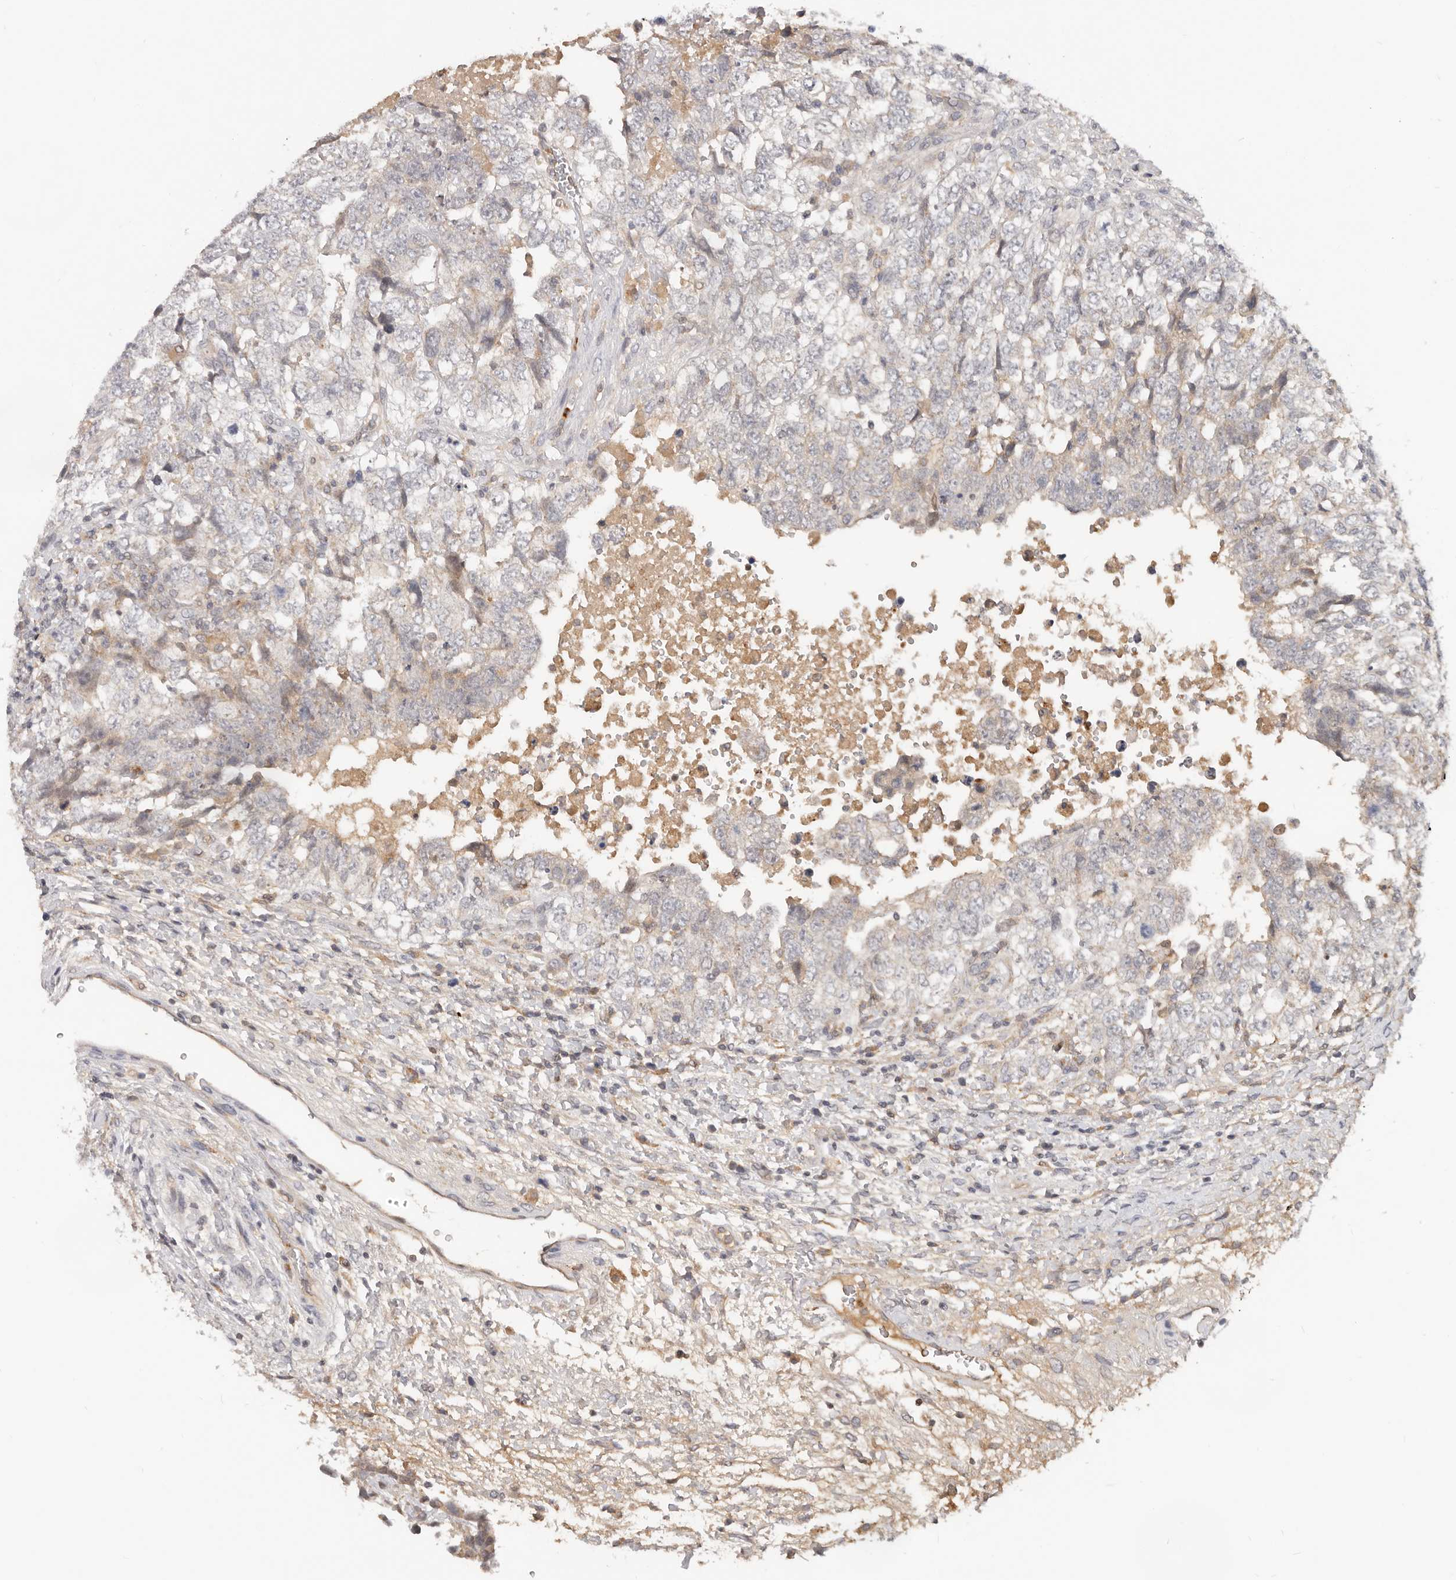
{"staining": {"intensity": "negative", "quantity": "none", "location": "none"}, "tissue": "testis cancer", "cell_type": "Tumor cells", "image_type": "cancer", "snomed": [{"axis": "morphology", "description": "Carcinoma, Embryonal, NOS"}, {"axis": "topography", "description": "Testis"}], "caption": "Immunohistochemistry (IHC) photomicrograph of neoplastic tissue: human embryonal carcinoma (testis) stained with DAB (3,3'-diaminobenzidine) demonstrates no significant protein staining in tumor cells.", "gene": "USP49", "patient": {"sex": "male", "age": 37}}